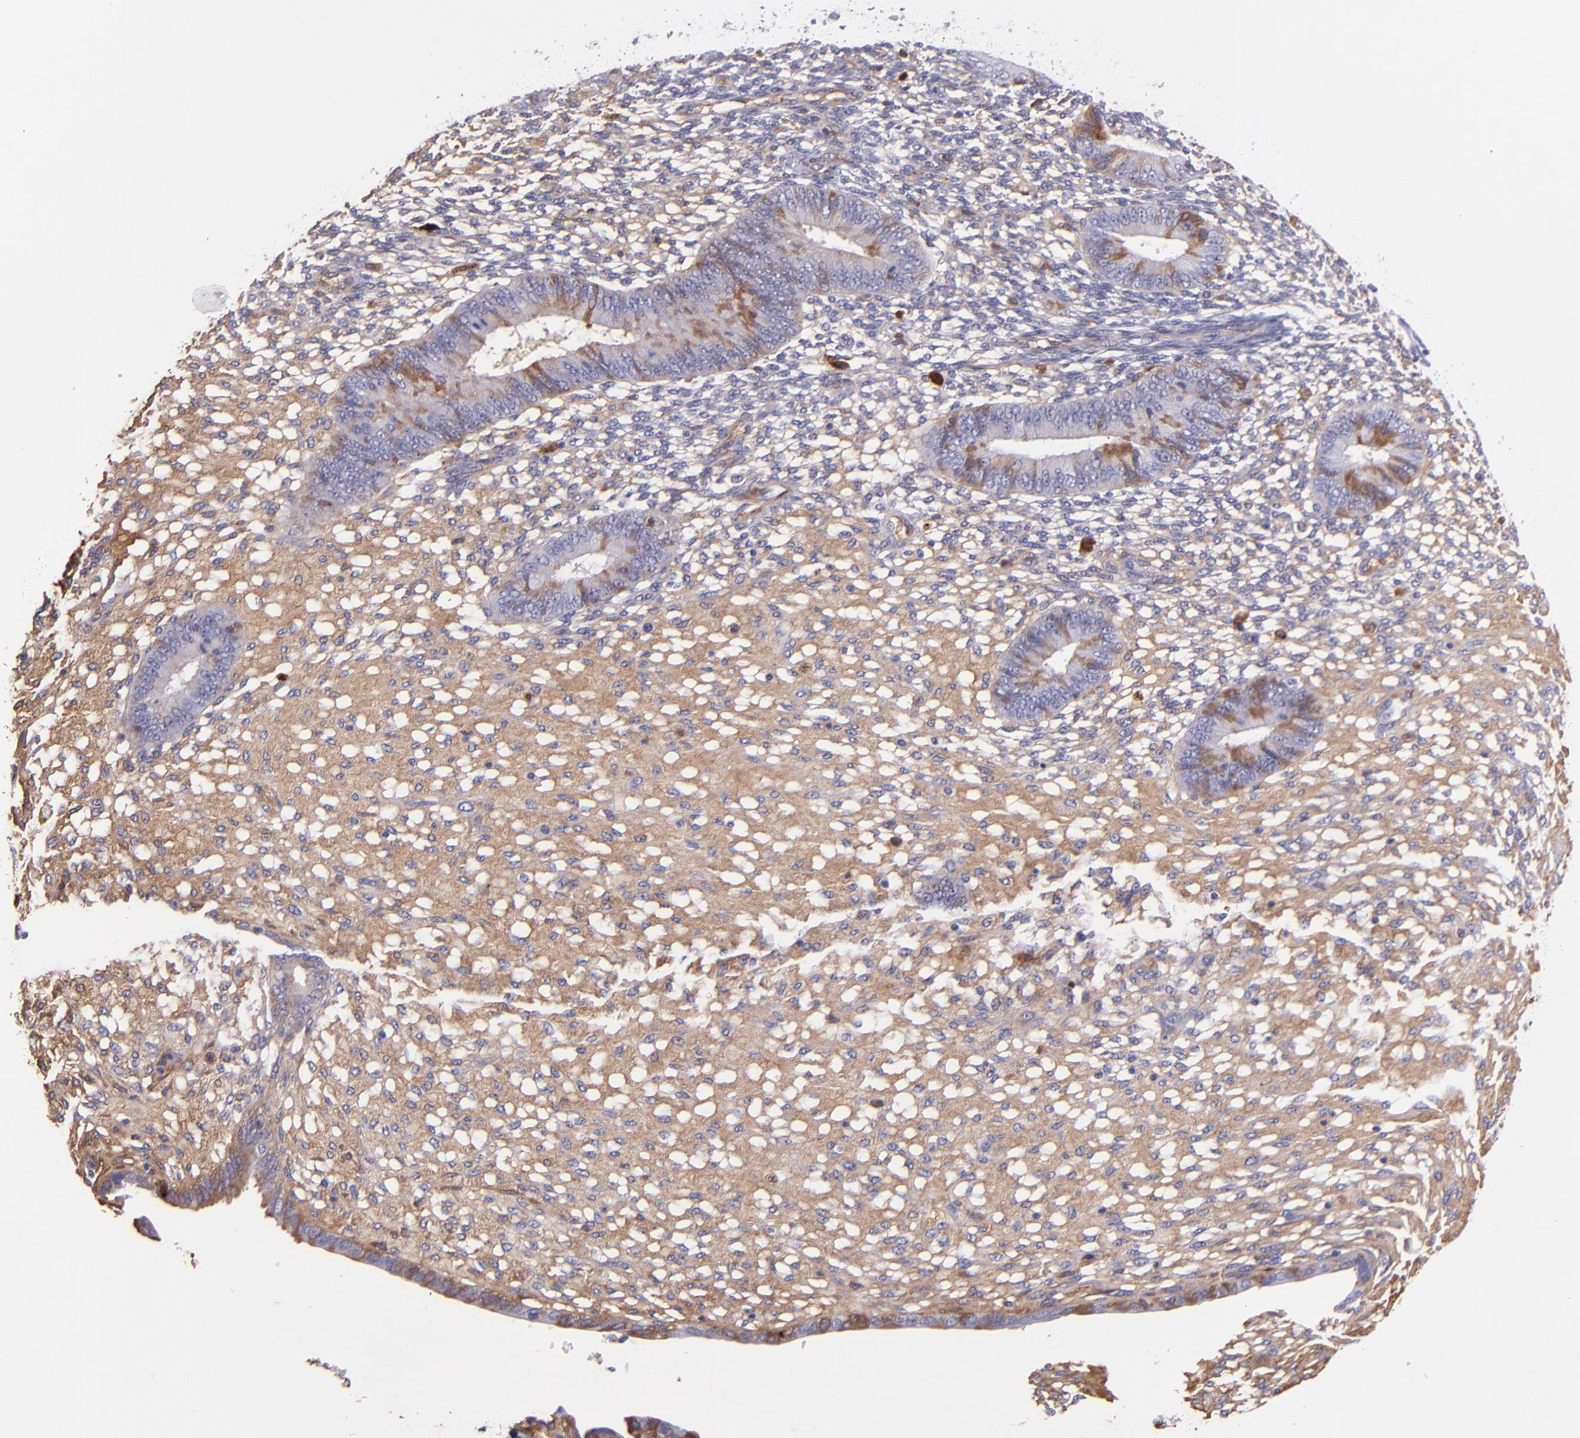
{"staining": {"intensity": "weak", "quantity": ">75%", "location": "cytoplasmic/membranous"}, "tissue": "endometrium", "cell_type": "Cells in endometrial stroma", "image_type": "normal", "snomed": [{"axis": "morphology", "description": "Normal tissue, NOS"}, {"axis": "topography", "description": "Endometrium"}], "caption": "Human endometrium stained with a brown dye displays weak cytoplasmic/membranous positive expression in approximately >75% of cells in endometrial stroma.", "gene": "KNG1", "patient": {"sex": "female", "age": 42}}